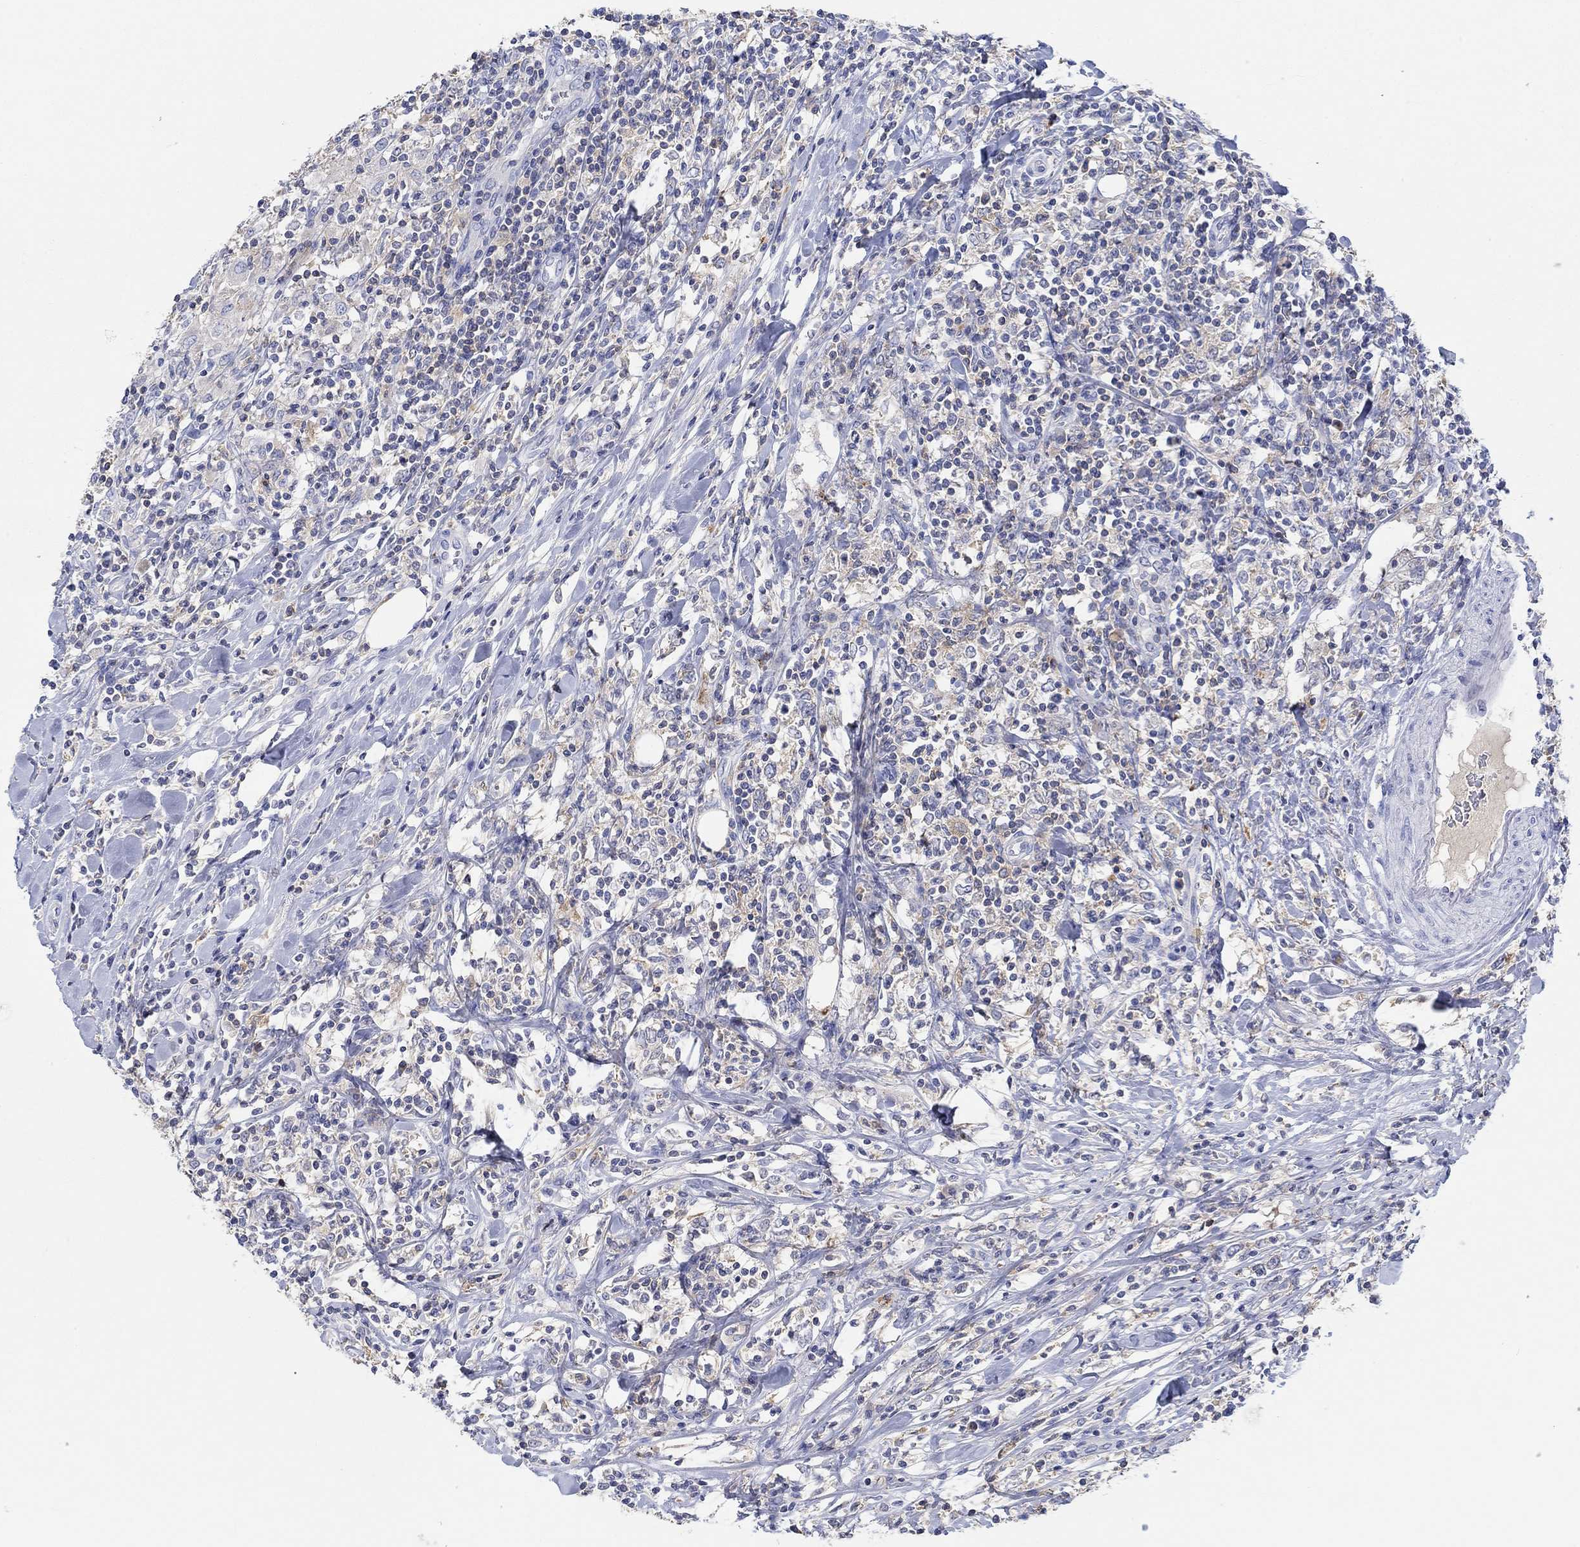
{"staining": {"intensity": "negative", "quantity": "none", "location": "none"}, "tissue": "lymphoma", "cell_type": "Tumor cells", "image_type": "cancer", "snomed": [{"axis": "morphology", "description": "Malignant lymphoma, non-Hodgkin's type, High grade"}, {"axis": "topography", "description": "Lymph node"}], "caption": "This is a photomicrograph of IHC staining of malignant lymphoma, non-Hodgkin's type (high-grade), which shows no staining in tumor cells.", "gene": "GCM1", "patient": {"sex": "female", "age": 84}}